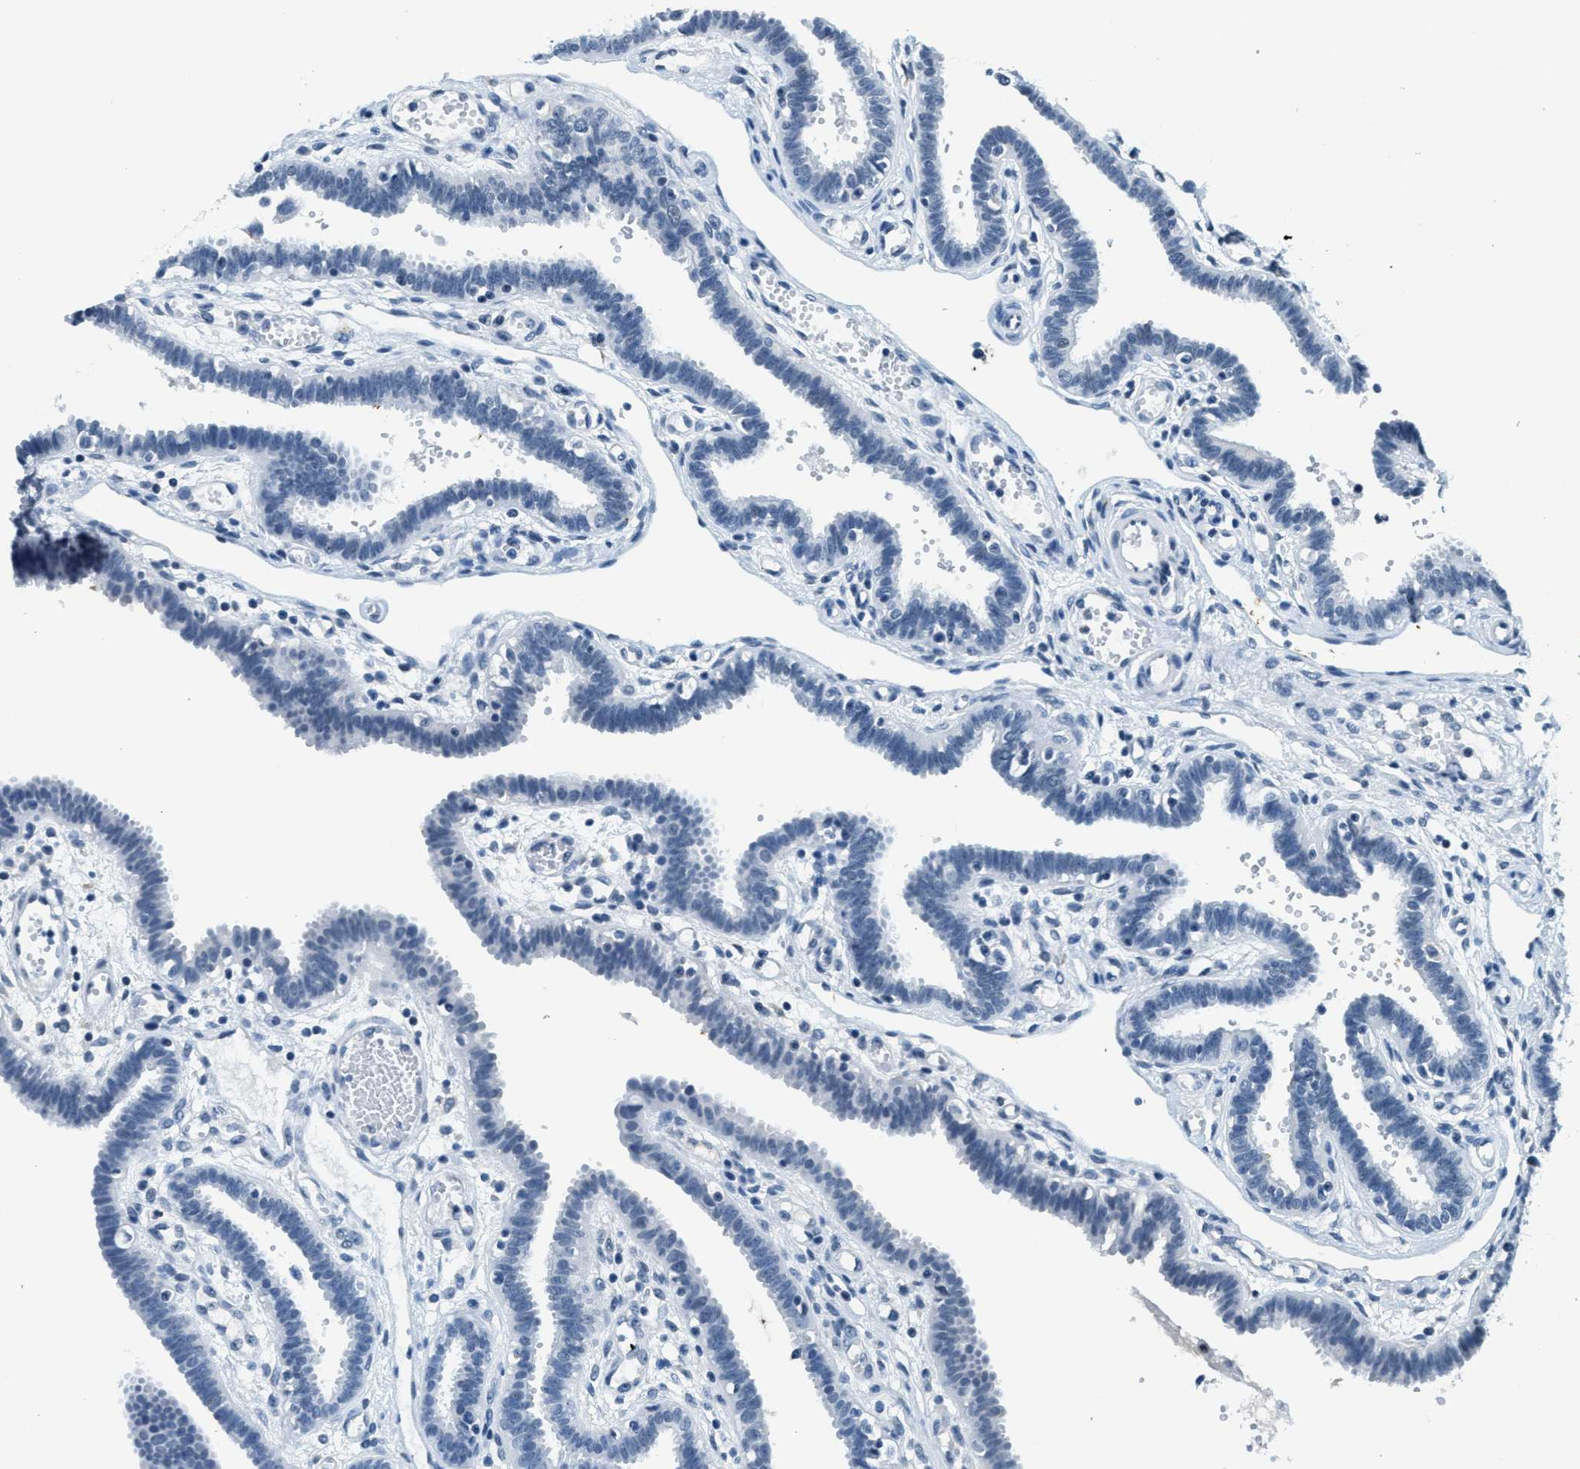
{"staining": {"intensity": "negative", "quantity": "none", "location": "none"}, "tissue": "fallopian tube", "cell_type": "Glandular cells", "image_type": "normal", "snomed": [{"axis": "morphology", "description": "Normal tissue, NOS"}, {"axis": "topography", "description": "Fallopian tube"}, {"axis": "topography", "description": "Placenta"}], "caption": "A micrograph of fallopian tube stained for a protein reveals no brown staining in glandular cells. (DAB (3,3'-diaminobenzidine) immunohistochemistry (IHC), high magnification).", "gene": "CA4", "patient": {"sex": "female", "age": 32}}